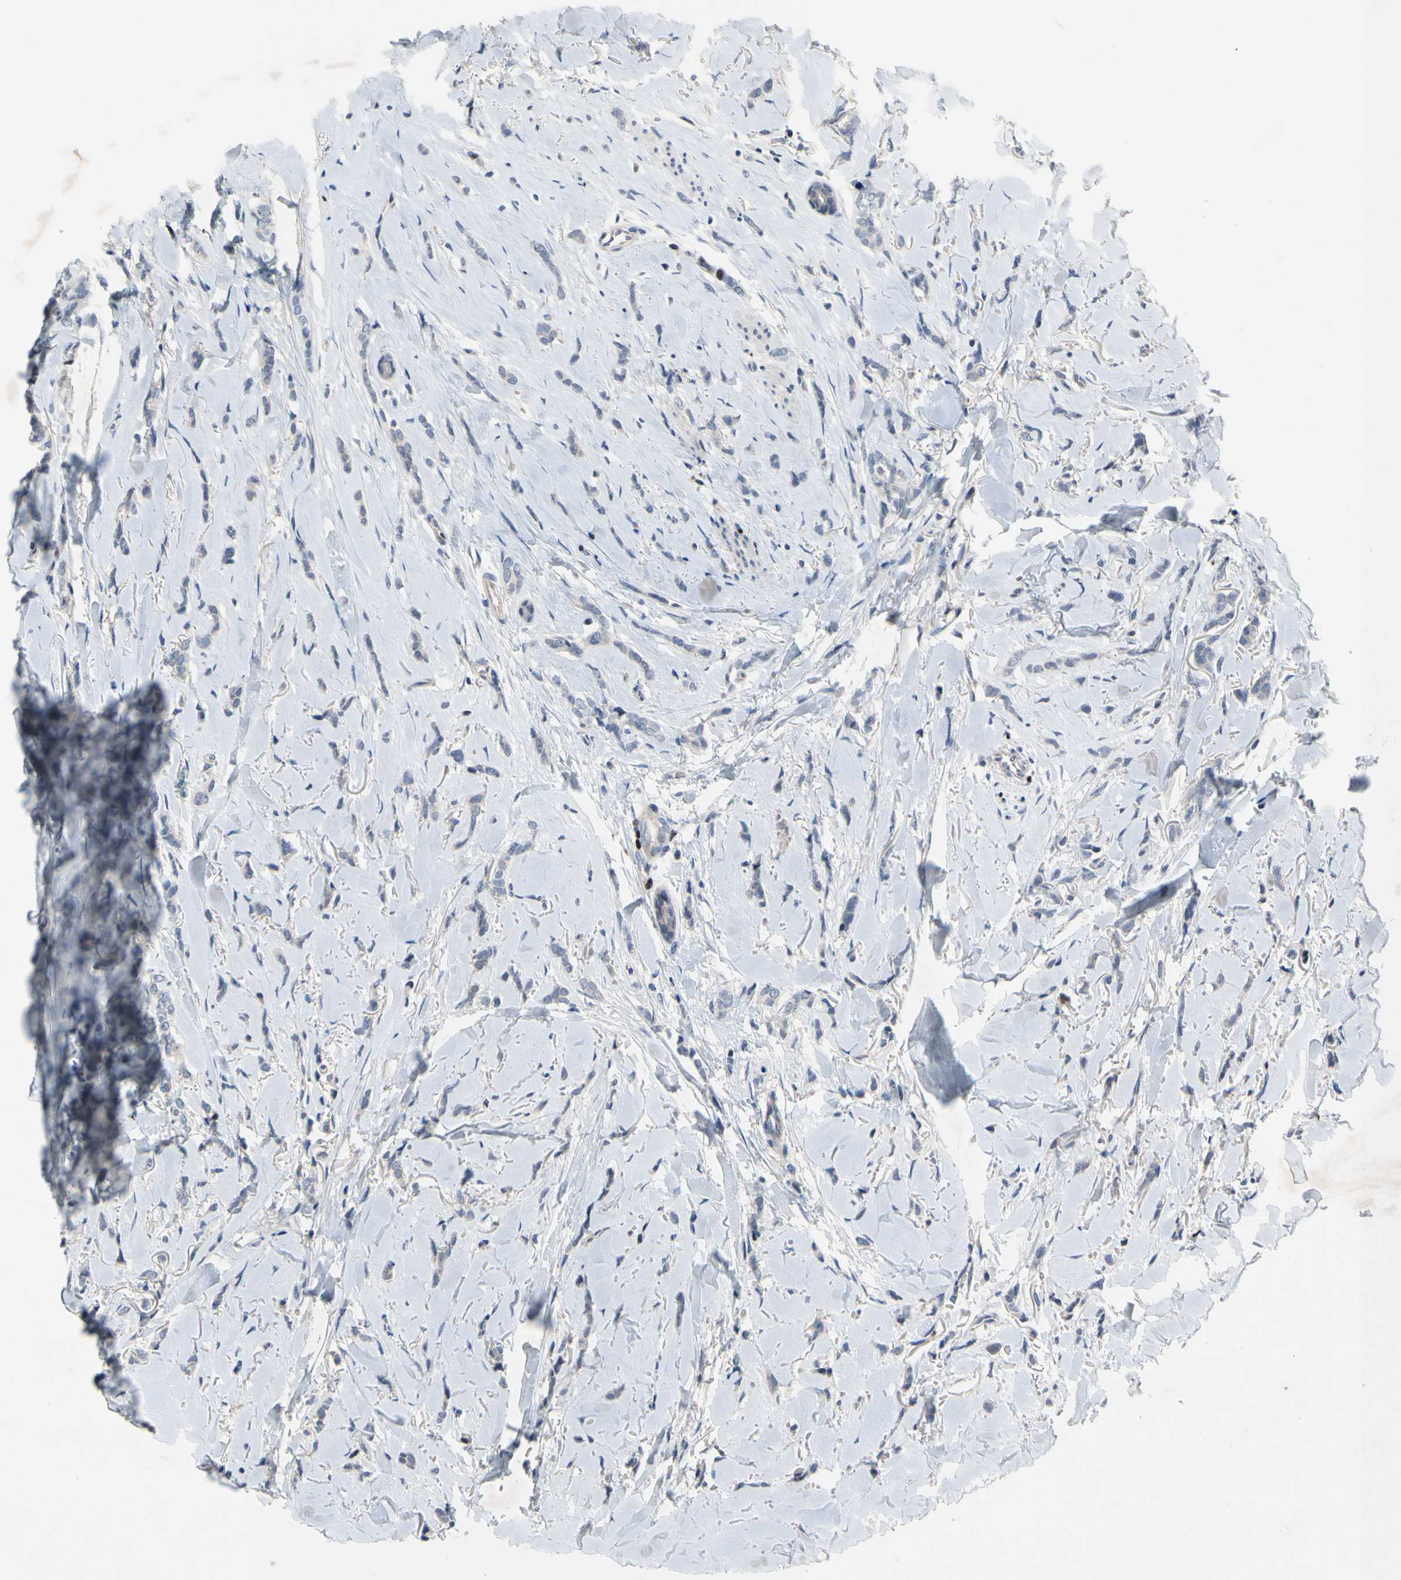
{"staining": {"intensity": "negative", "quantity": "none", "location": "none"}, "tissue": "breast cancer", "cell_type": "Tumor cells", "image_type": "cancer", "snomed": [{"axis": "morphology", "description": "Lobular carcinoma"}, {"axis": "topography", "description": "Skin"}, {"axis": "topography", "description": "Breast"}], "caption": "IHC of human lobular carcinoma (breast) exhibits no positivity in tumor cells.", "gene": "MUTYH", "patient": {"sex": "female", "age": 46}}